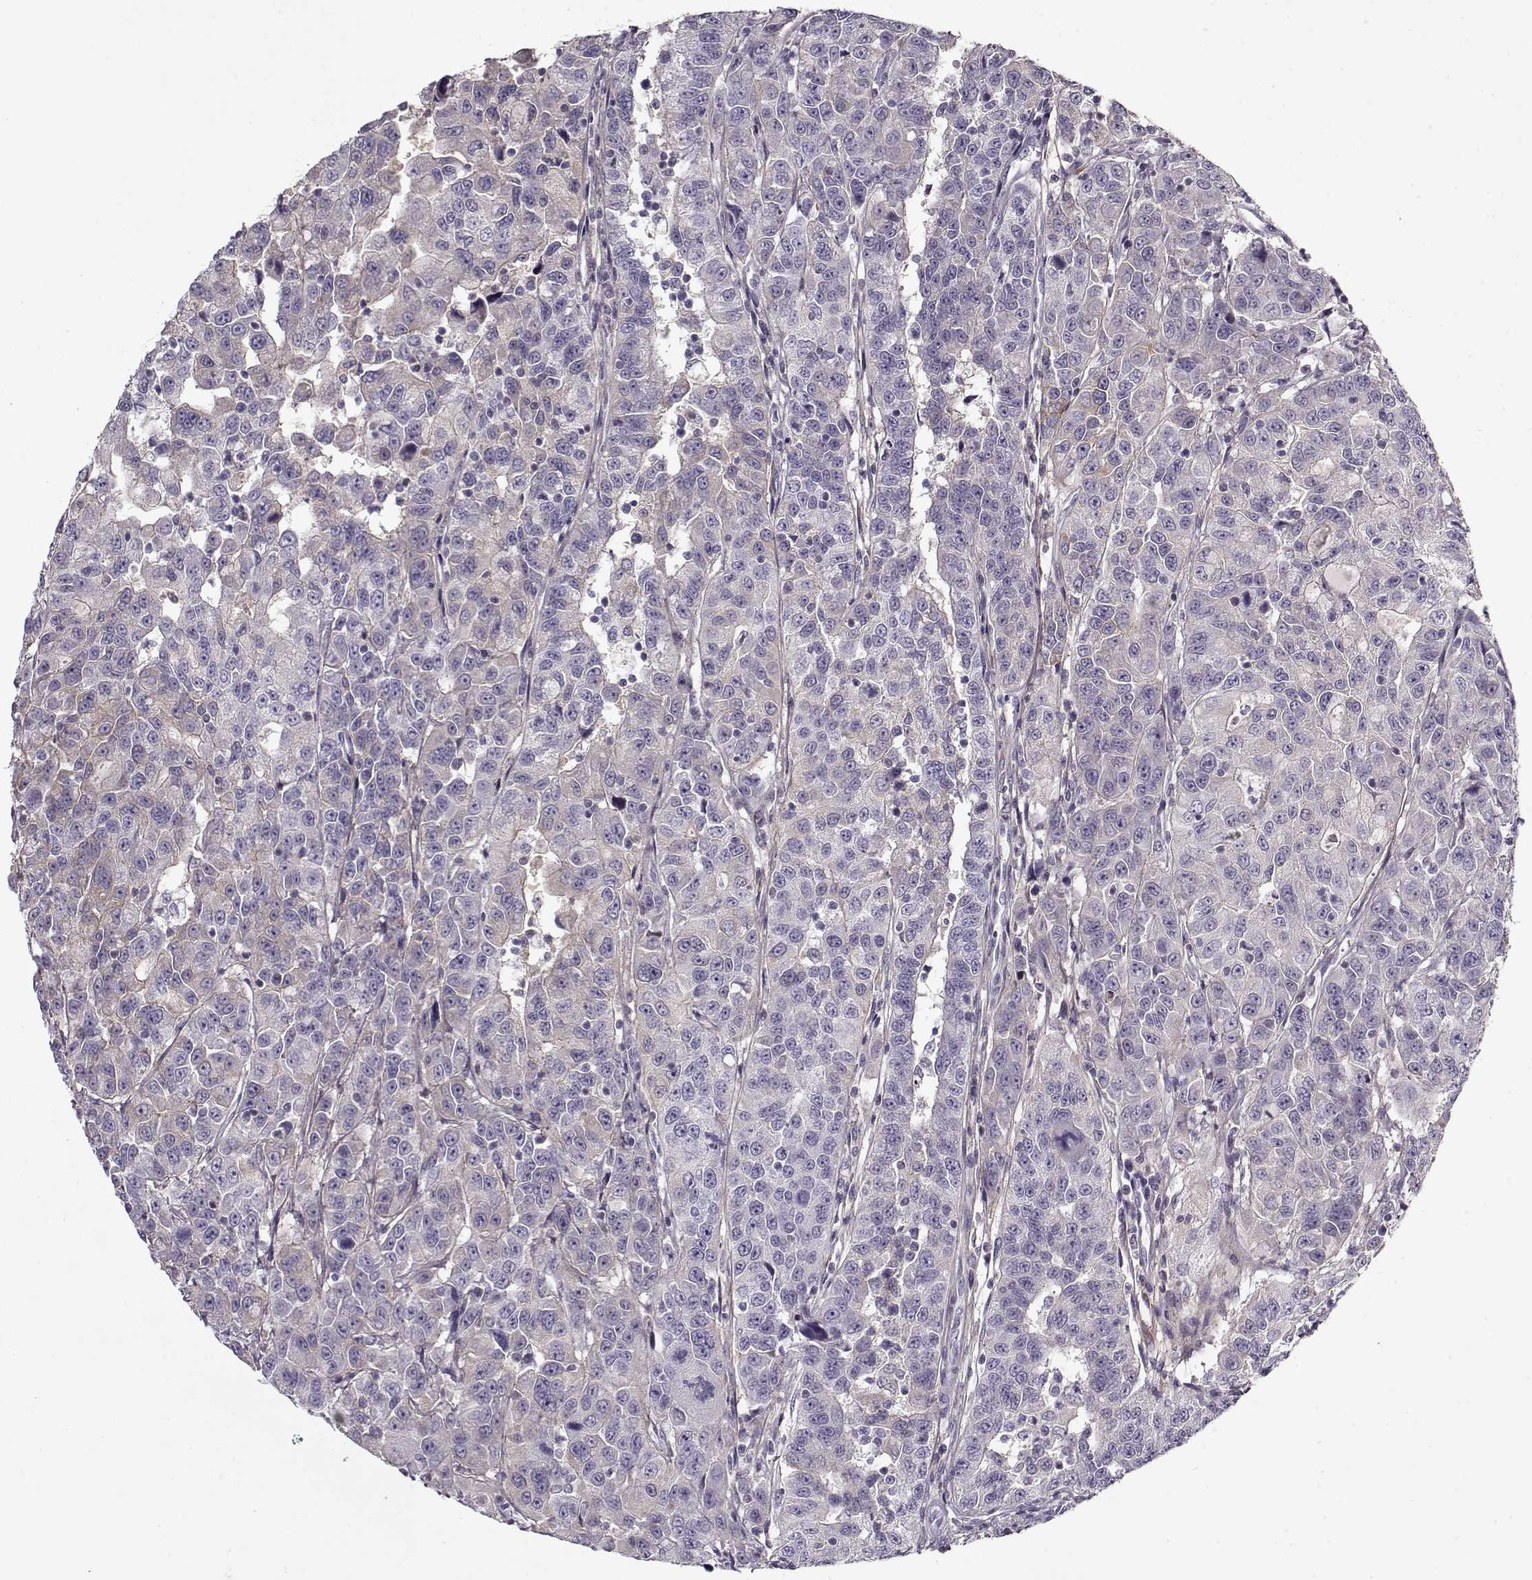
{"staining": {"intensity": "negative", "quantity": "none", "location": "none"}, "tissue": "urothelial cancer", "cell_type": "Tumor cells", "image_type": "cancer", "snomed": [{"axis": "morphology", "description": "Urothelial carcinoma, NOS"}, {"axis": "morphology", "description": "Urothelial carcinoma, High grade"}, {"axis": "topography", "description": "Urinary bladder"}], "caption": "Immunohistochemistry (IHC) micrograph of urothelial cancer stained for a protein (brown), which displays no positivity in tumor cells.", "gene": "LUM", "patient": {"sex": "female", "age": 73}}